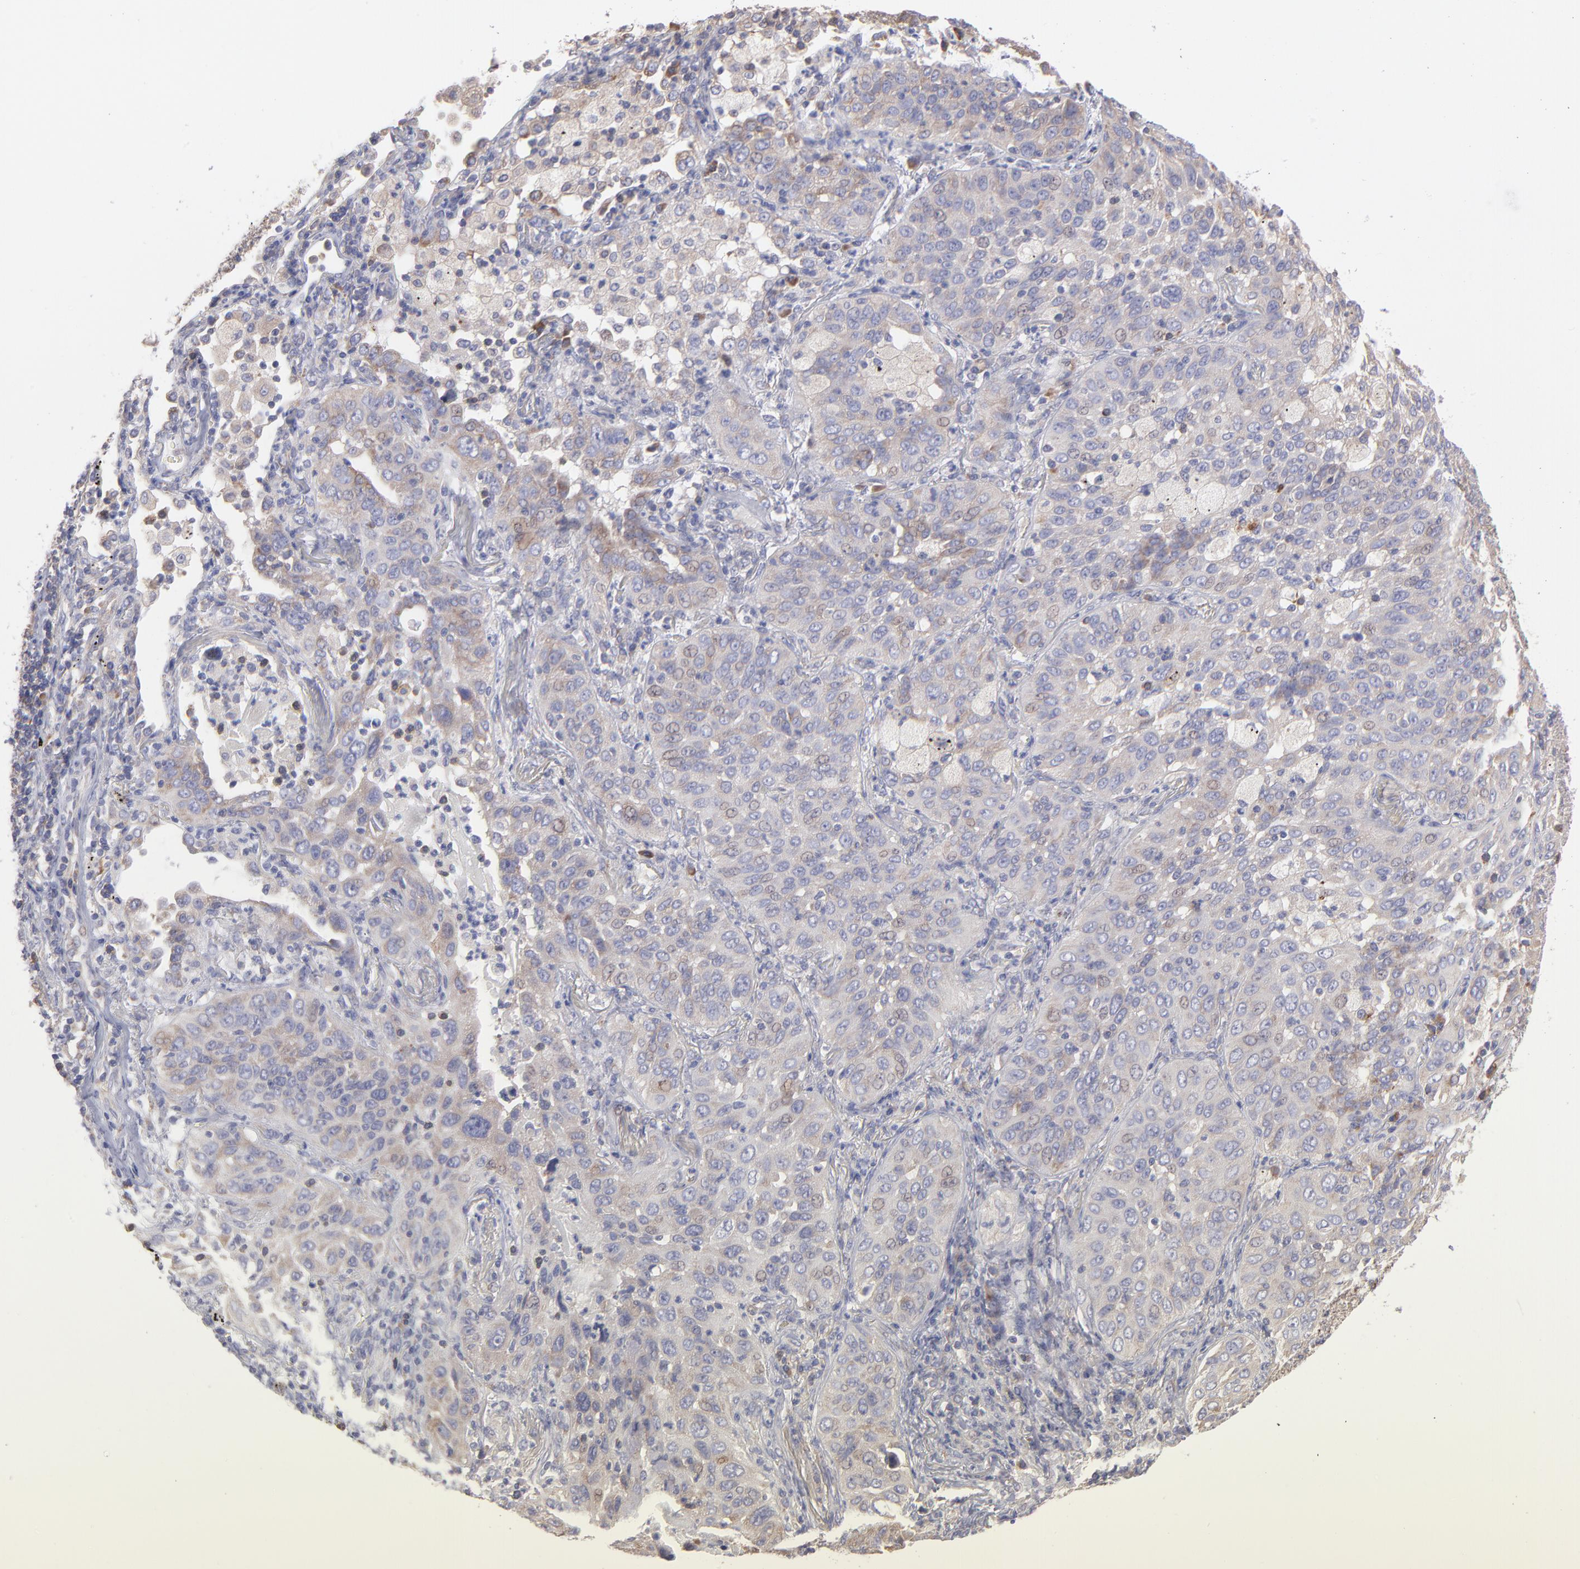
{"staining": {"intensity": "negative", "quantity": "none", "location": "none"}, "tissue": "lung cancer", "cell_type": "Tumor cells", "image_type": "cancer", "snomed": [{"axis": "morphology", "description": "Squamous cell carcinoma, NOS"}, {"axis": "topography", "description": "Lung"}], "caption": "An immunohistochemistry (IHC) photomicrograph of lung cancer is shown. There is no staining in tumor cells of lung cancer. Brightfield microscopy of immunohistochemistry (IHC) stained with DAB (3,3'-diaminobenzidine) (brown) and hematoxylin (blue), captured at high magnification.", "gene": "RPLP0", "patient": {"sex": "female", "age": 67}}